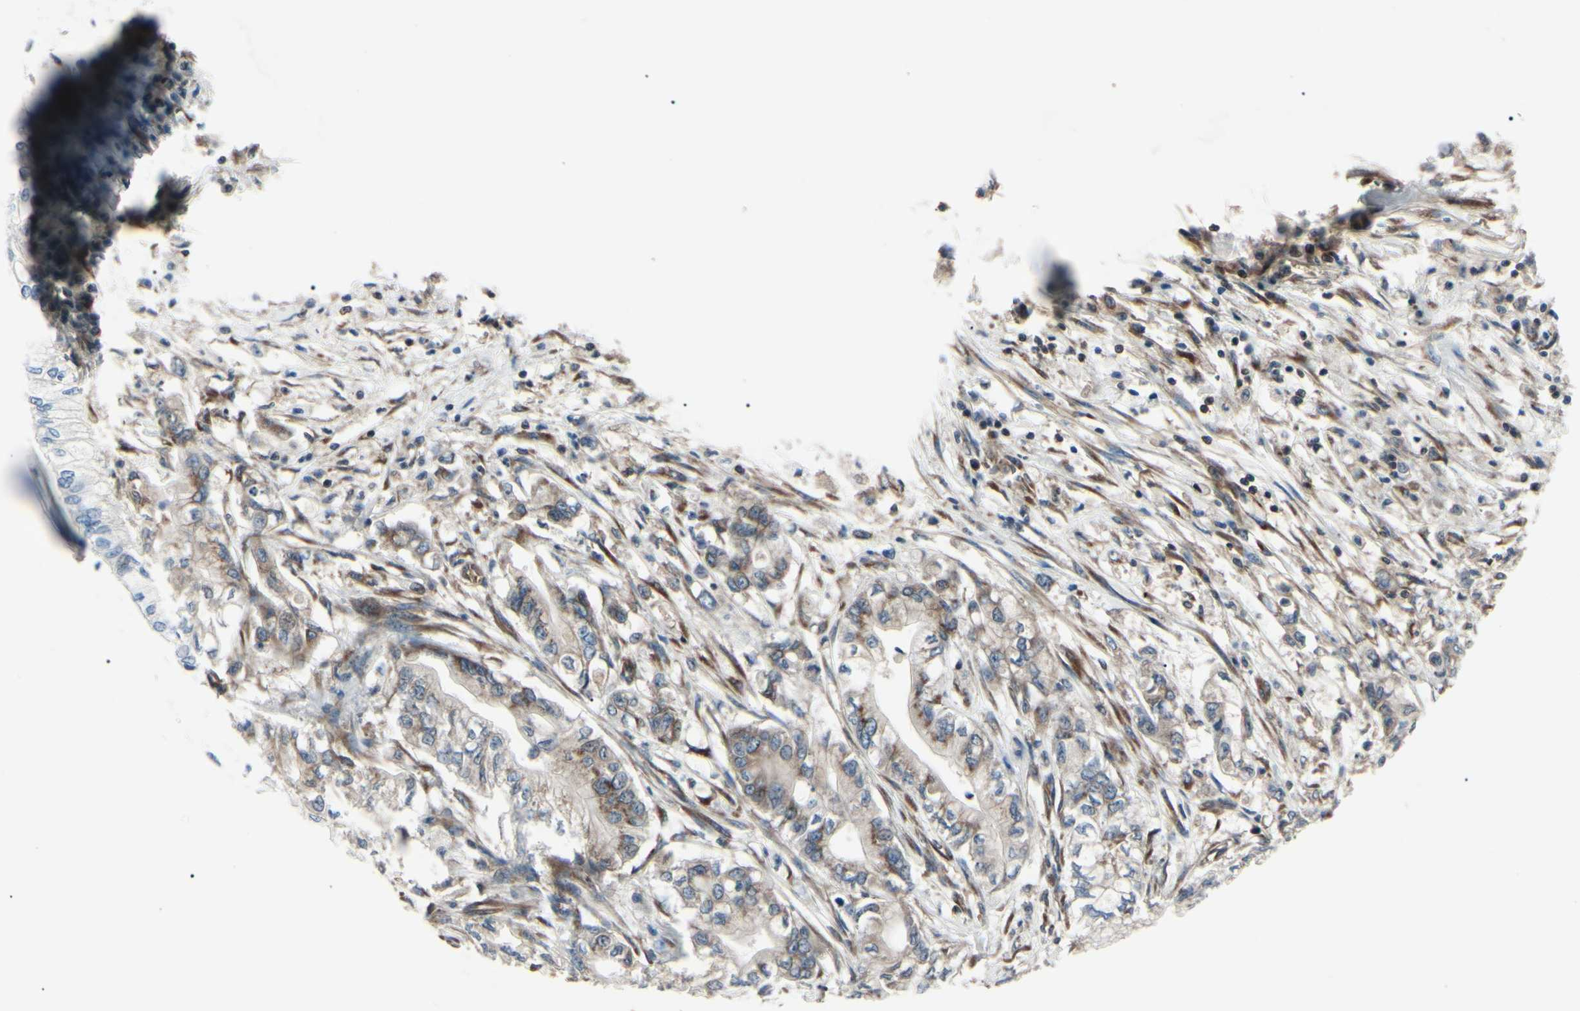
{"staining": {"intensity": "weak", "quantity": "<25%", "location": "cytoplasmic/membranous"}, "tissue": "pancreatic cancer", "cell_type": "Tumor cells", "image_type": "cancer", "snomed": [{"axis": "morphology", "description": "Adenocarcinoma, NOS"}, {"axis": "topography", "description": "Pancreas"}], "caption": "An image of pancreatic cancer (adenocarcinoma) stained for a protein exhibits no brown staining in tumor cells.", "gene": "MAPRE1", "patient": {"sex": "male", "age": 70}}